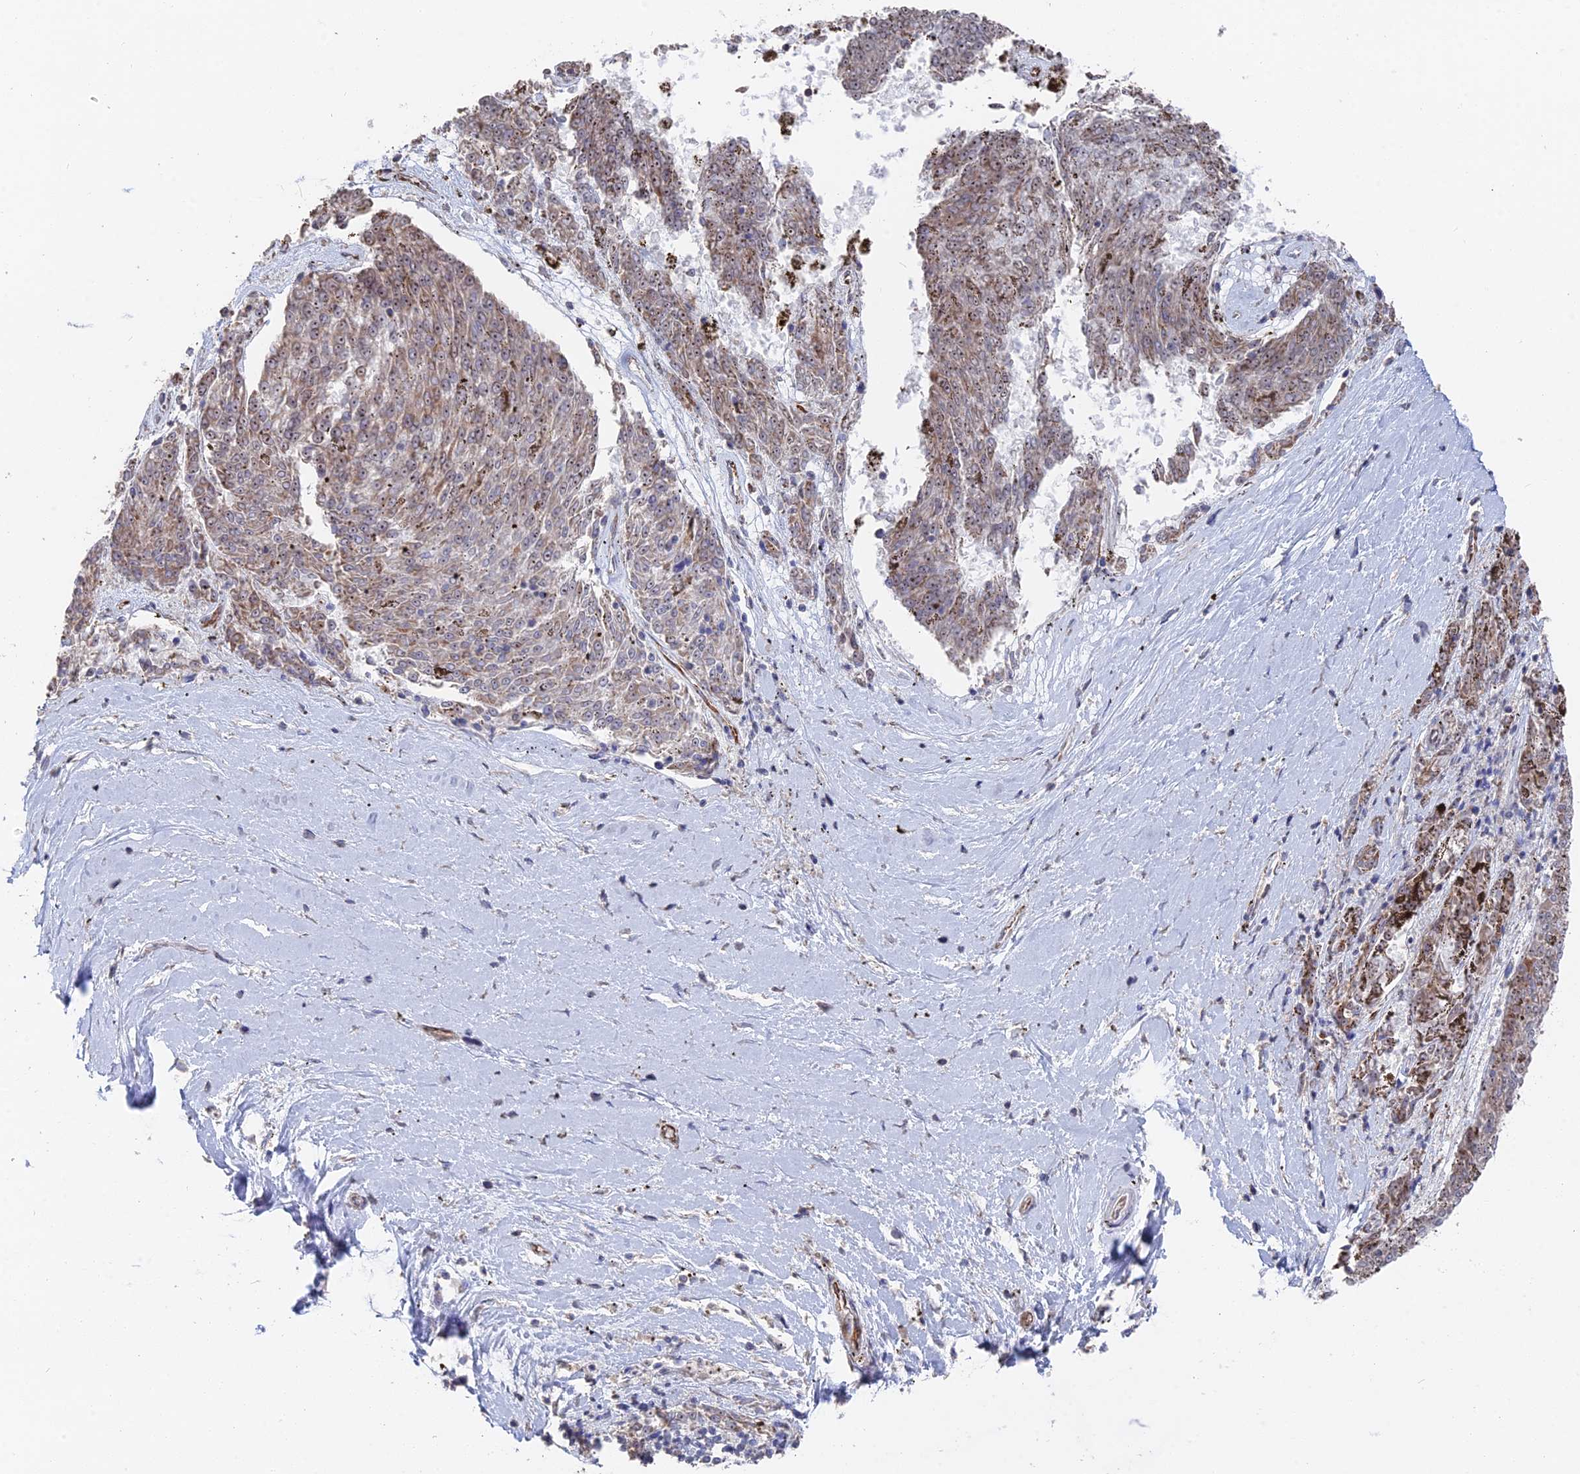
{"staining": {"intensity": "weak", "quantity": "25%-75%", "location": "cytoplasmic/membranous"}, "tissue": "melanoma", "cell_type": "Tumor cells", "image_type": "cancer", "snomed": [{"axis": "morphology", "description": "Malignant melanoma, NOS"}, {"axis": "topography", "description": "Skin"}], "caption": "Malignant melanoma stained for a protein (brown) demonstrates weak cytoplasmic/membranous positive expression in approximately 25%-75% of tumor cells.", "gene": "SEMG2", "patient": {"sex": "female", "age": 72}}